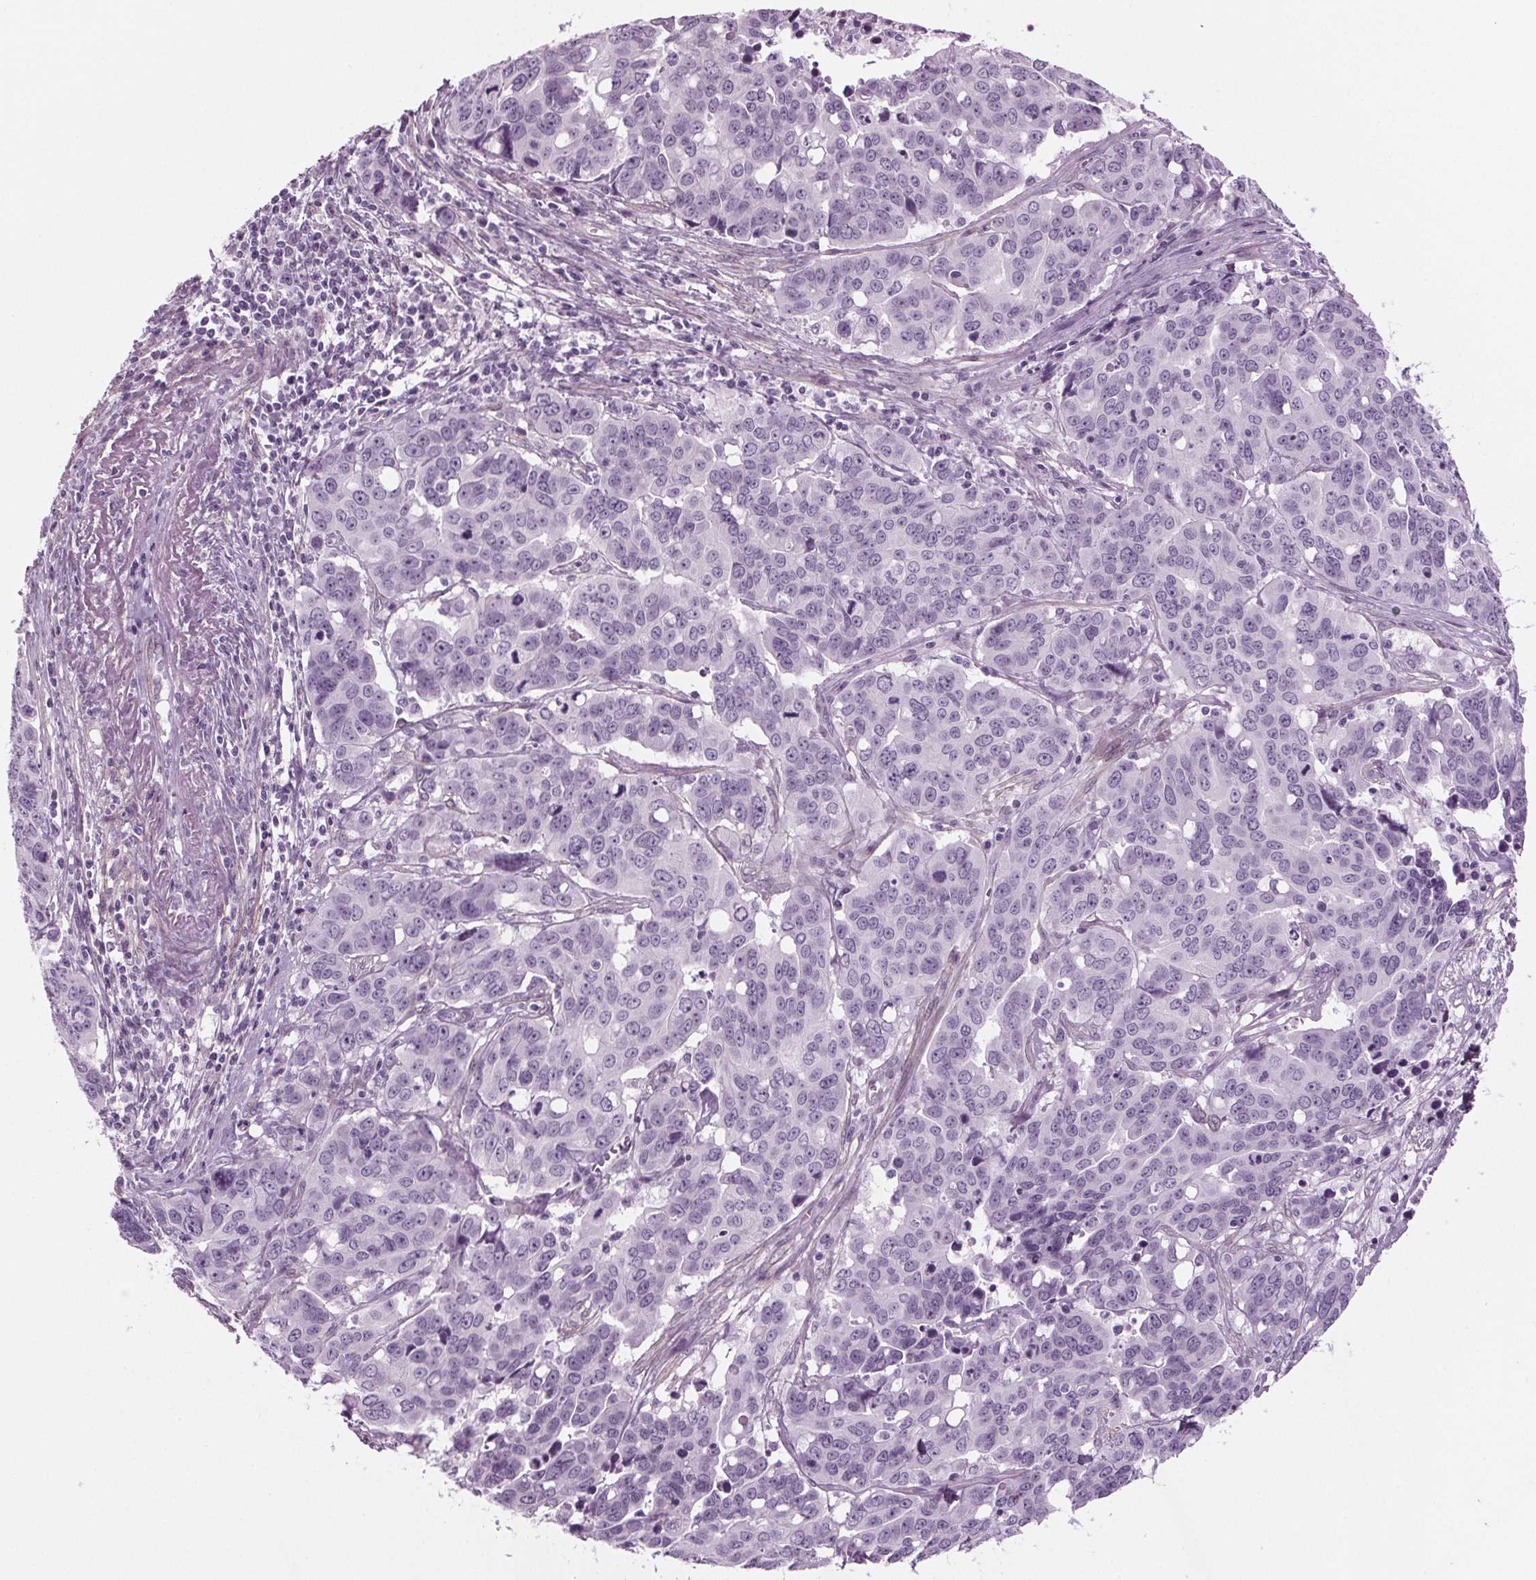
{"staining": {"intensity": "negative", "quantity": "none", "location": "none"}, "tissue": "ovarian cancer", "cell_type": "Tumor cells", "image_type": "cancer", "snomed": [{"axis": "morphology", "description": "Carcinoma, endometroid"}, {"axis": "topography", "description": "Ovary"}], "caption": "The micrograph shows no staining of tumor cells in endometroid carcinoma (ovarian). The staining was performed using DAB (3,3'-diaminobenzidine) to visualize the protein expression in brown, while the nuclei were stained in blue with hematoxylin (Magnification: 20x).", "gene": "BHLHE22", "patient": {"sex": "female", "age": 78}}